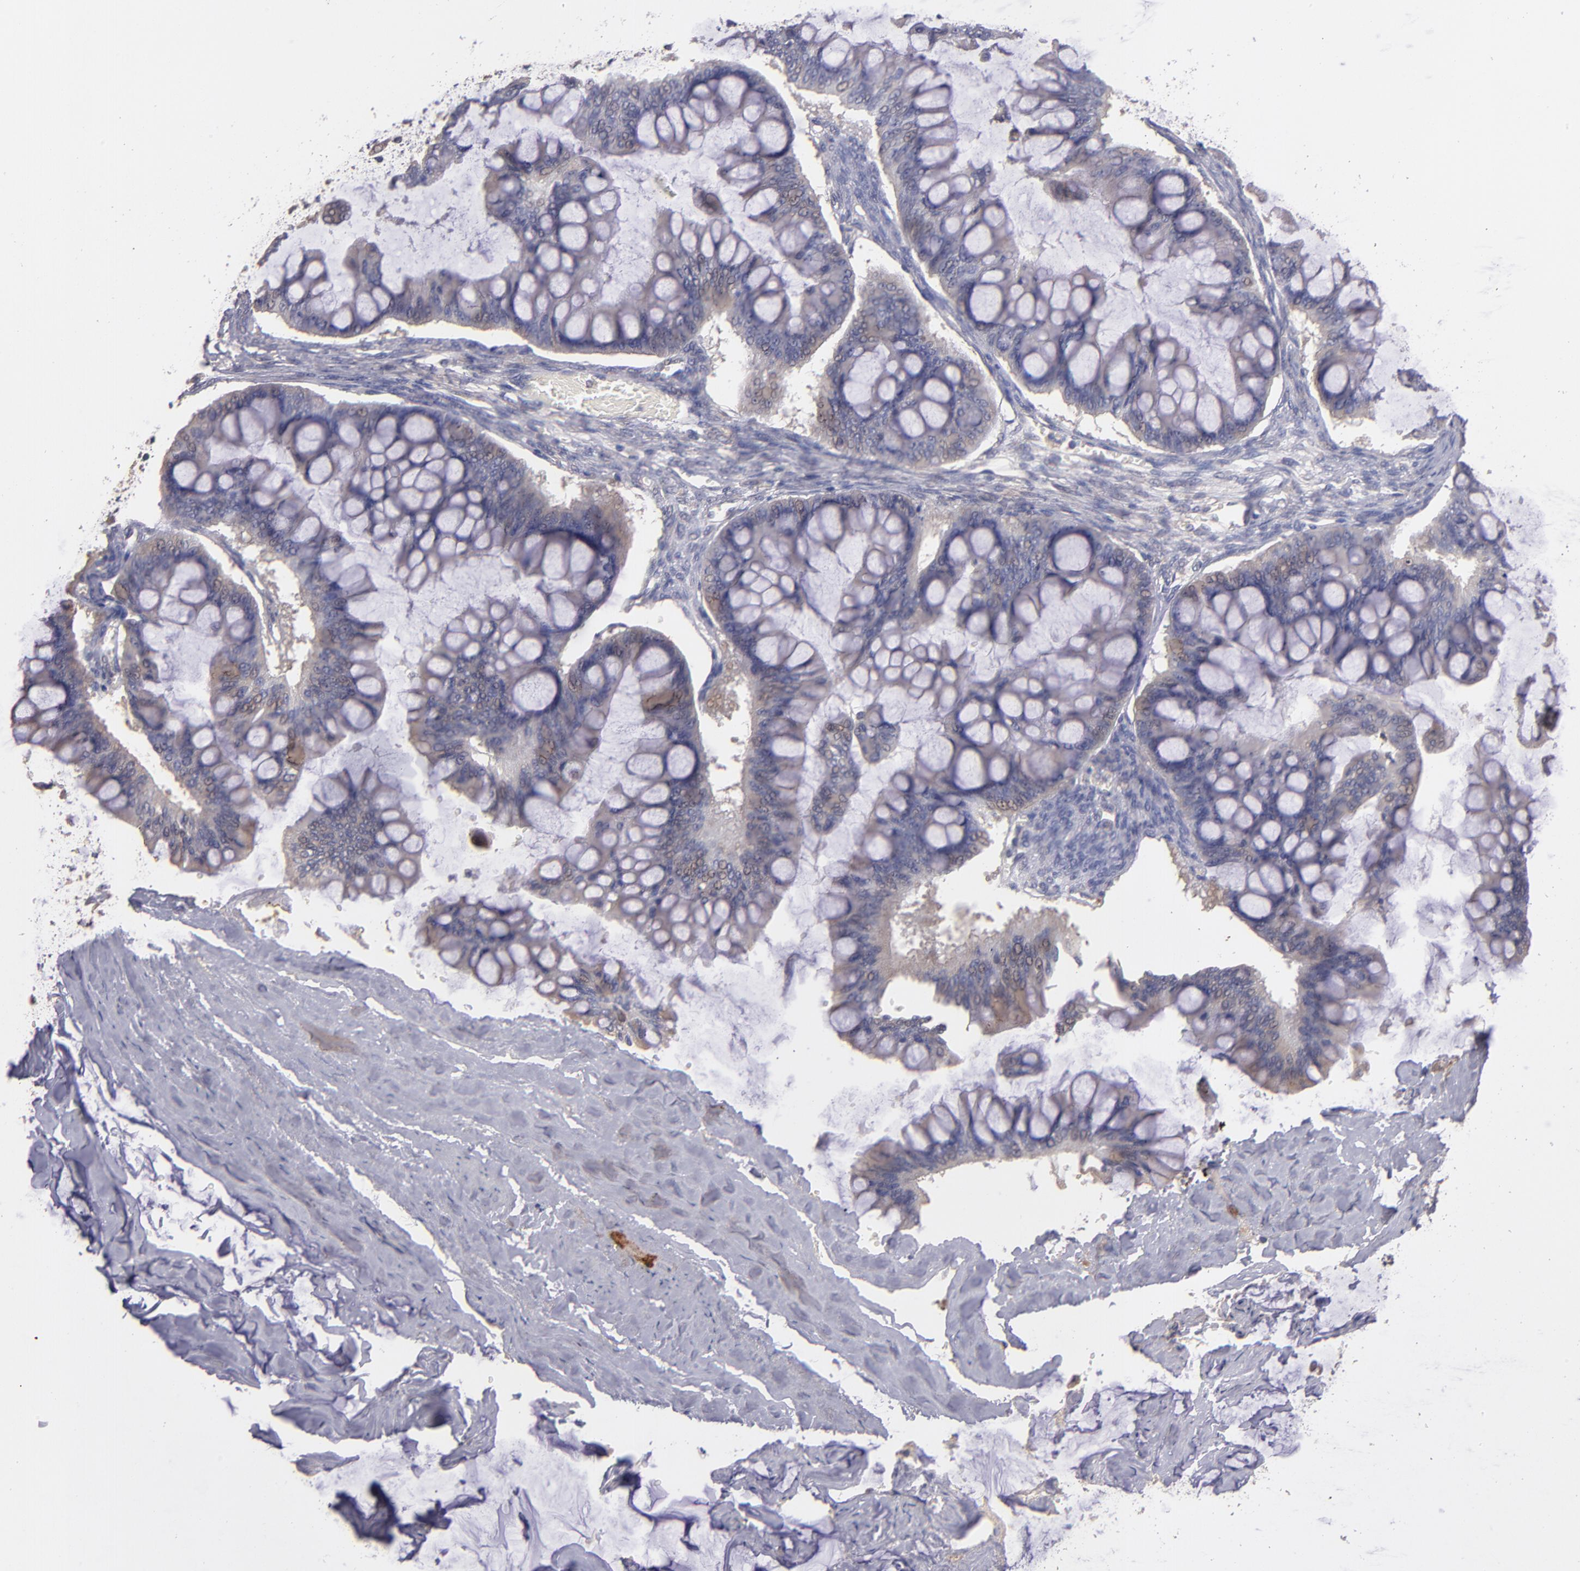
{"staining": {"intensity": "weak", "quantity": "25%-75%", "location": "cytoplasmic/membranous"}, "tissue": "ovarian cancer", "cell_type": "Tumor cells", "image_type": "cancer", "snomed": [{"axis": "morphology", "description": "Cystadenocarcinoma, mucinous, NOS"}, {"axis": "topography", "description": "Ovary"}], "caption": "Tumor cells show low levels of weak cytoplasmic/membranous staining in about 25%-75% of cells in human mucinous cystadenocarcinoma (ovarian).", "gene": "GNAZ", "patient": {"sex": "female", "age": 73}}